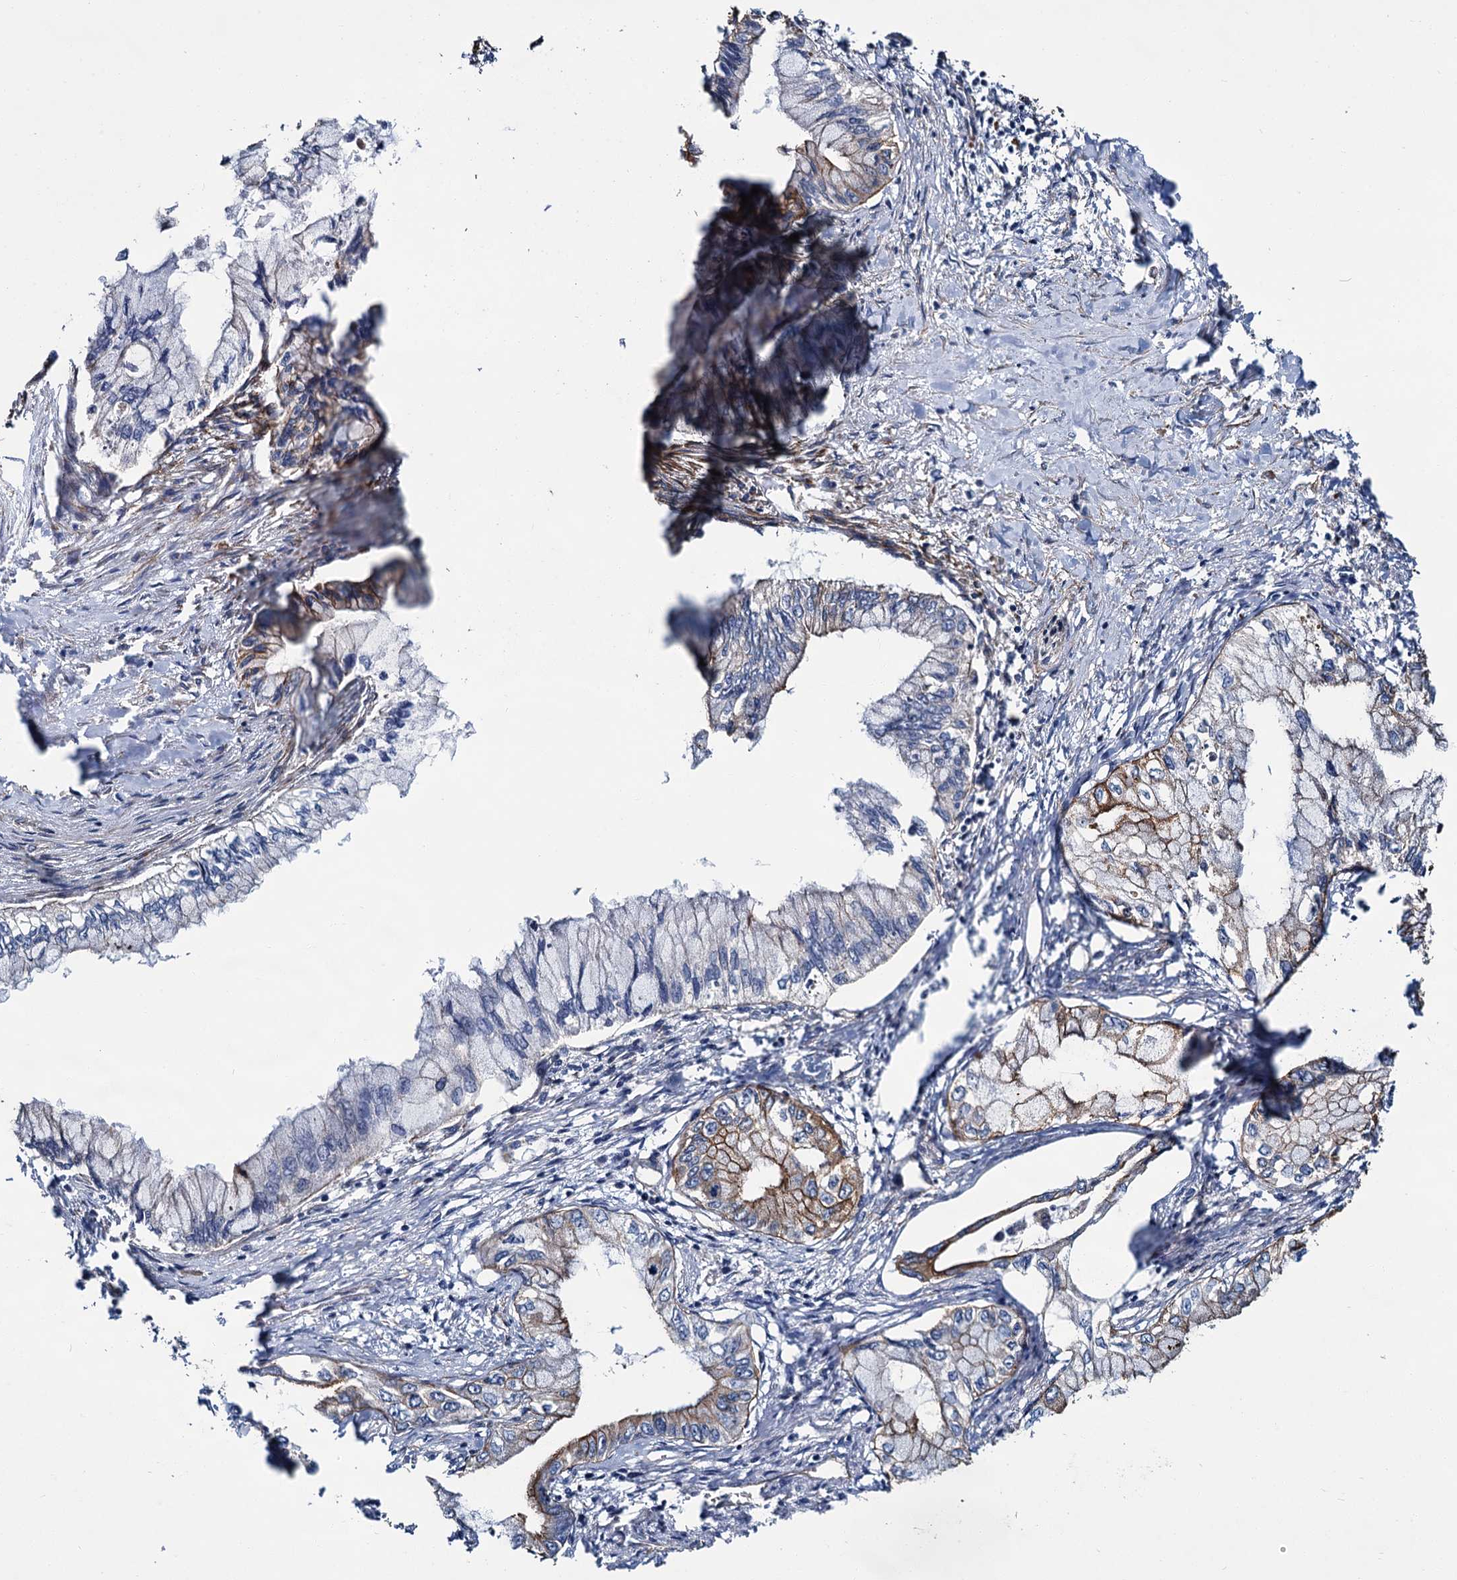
{"staining": {"intensity": "moderate", "quantity": "<25%", "location": "cytoplasmic/membranous"}, "tissue": "pancreatic cancer", "cell_type": "Tumor cells", "image_type": "cancer", "snomed": [{"axis": "morphology", "description": "Adenocarcinoma, NOS"}, {"axis": "topography", "description": "Pancreas"}], "caption": "Pancreatic cancer (adenocarcinoma) was stained to show a protein in brown. There is low levels of moderate cytoplasmic/membranous staining in about <25% of tumor cells. The protein is stained brown, and the nuclei are stained in blue (DAB IHC with brightfield microscopy, high magnification).", "gene": "ZFYVE19", "patient": {"sex": "male", "age": 48}}